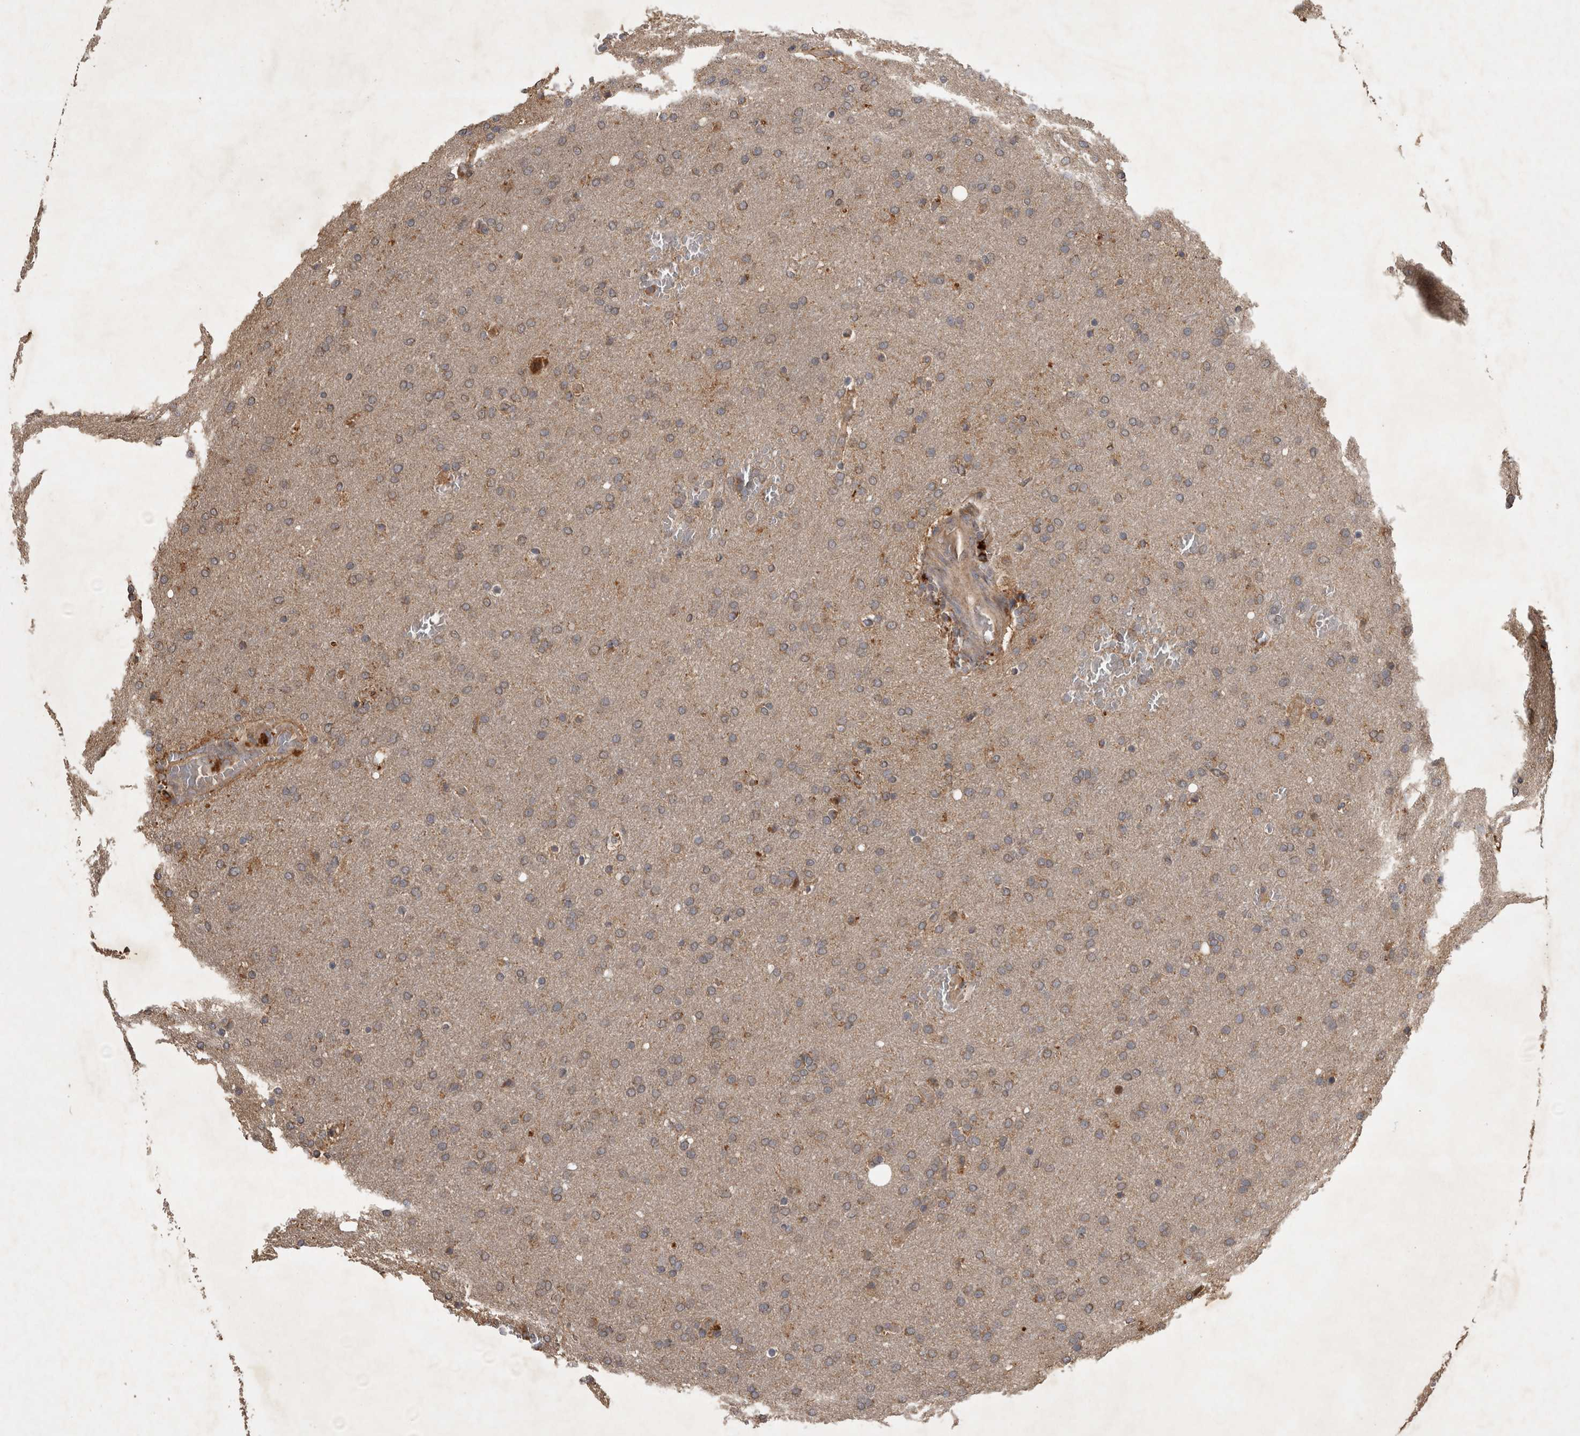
{"staining": {"intensity": "weak", "quantity": "25%-75%", "location": "cytoplasmic/membranous"}, "tissue": "glioma", "cell_type": "Tumor cells", "image_type": "cancer", "snomed": [{"axis": "morphology", "description": "Glioma, malignant, Low grade"}, {"axis": "topography", "description": "Brain"}], "caption": "Immunohistochemistry (IHC) photomicrograph of neoplastic tissue: malignant glioma (low-grade) stained using immunohistochemistry (IHC) demonstrates low levels of weak protein expression localized specifically in the cytoplasmic/membranous of tumor cells, appearing as a cytoplasmic/membranous brown color.", "gene": "TRMT61B", "patient": {"sex": "female", "age": 37}}